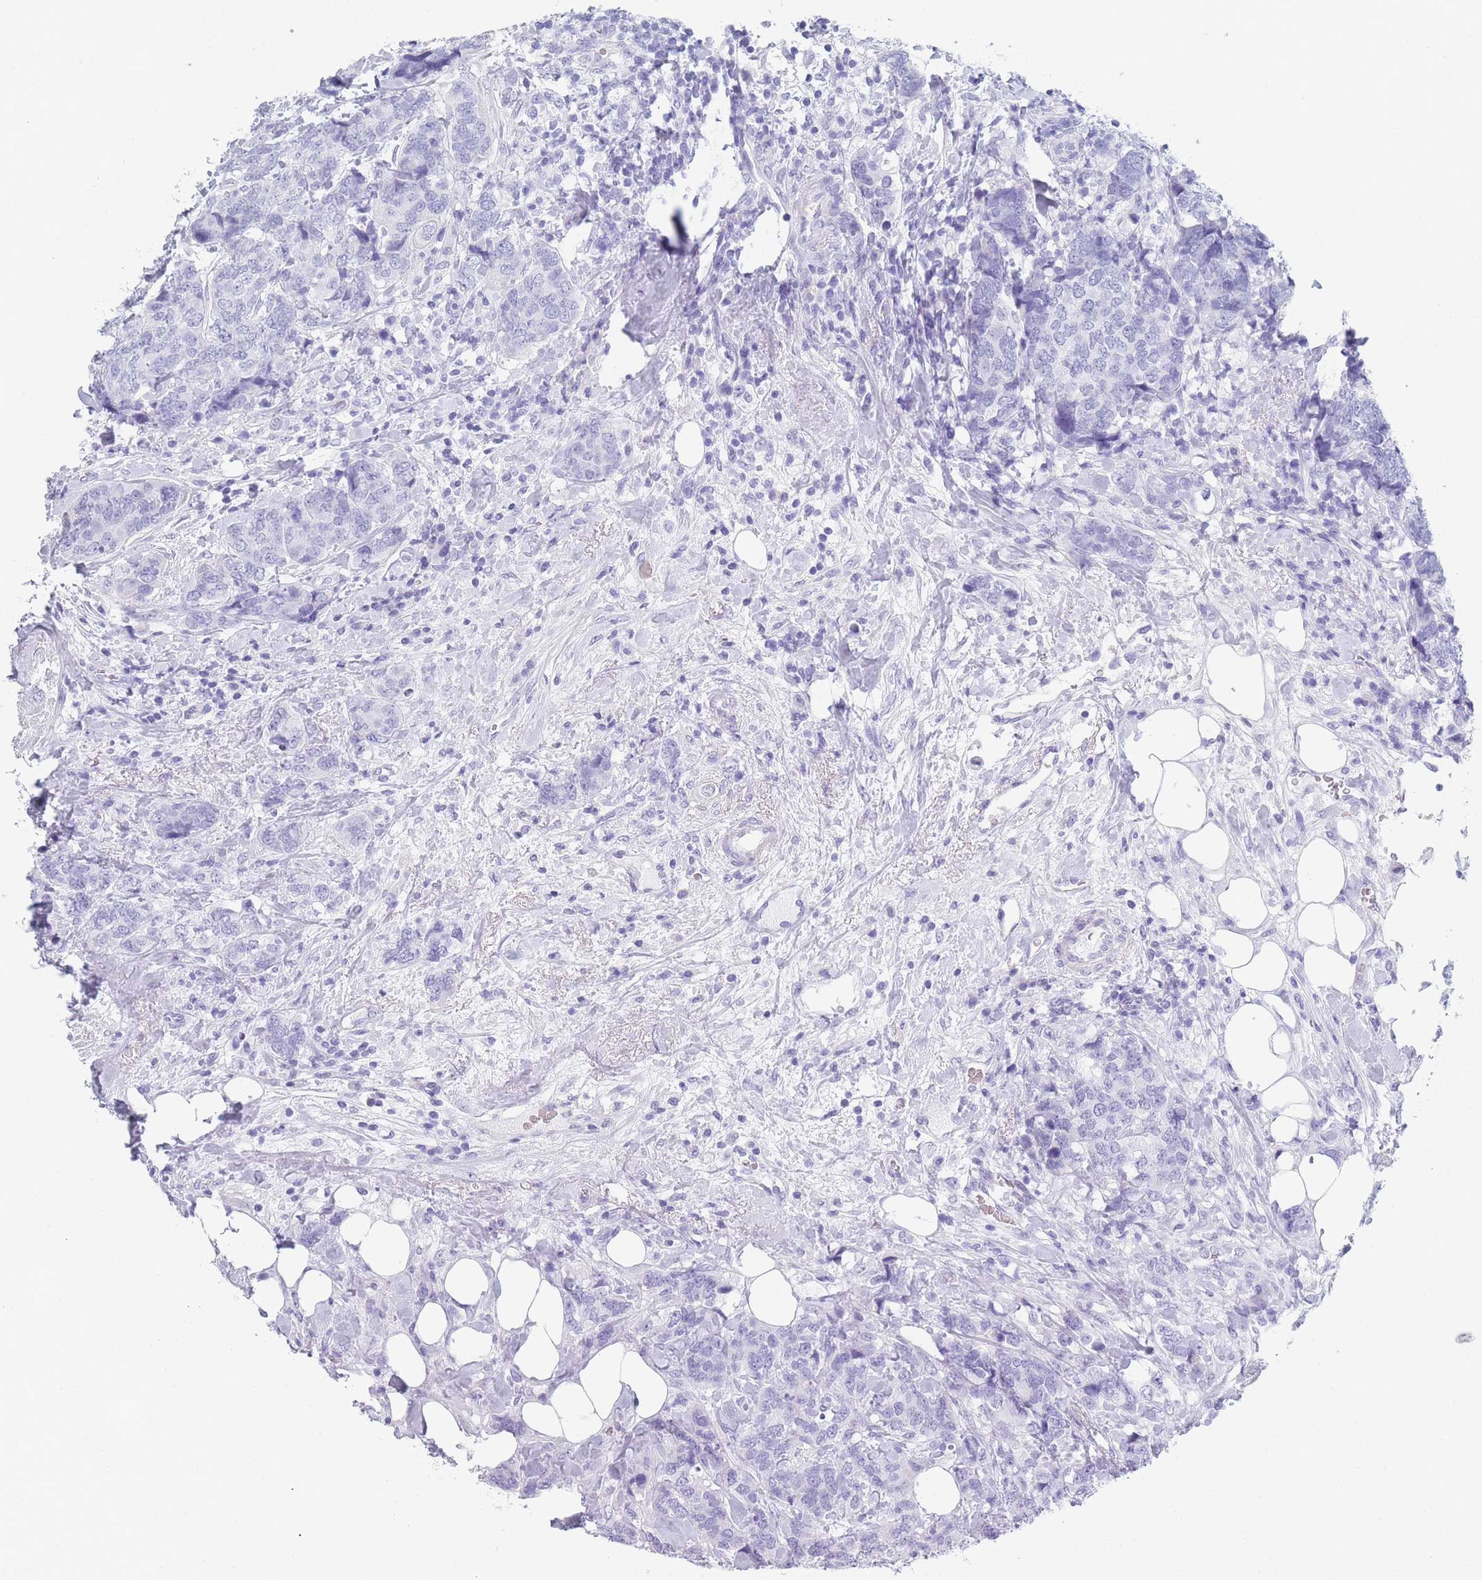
{"staining": {"intensity": "negative", "quantity": "none", "location": "none"}, "tissue": "breast cancer", "cell_type": "Tumor cells", "image_type": "cancer", "snomed": [{"axis": "morphology", "description": "Lobular carcinoma"}, {"axis": "topography", "description": "Breast"}], "caption": "This photomicrograph is of breast cancer stained with immunohistochemistry (IHC) to label a protein in brown with the nuclei are counter-stained blue. There is no positivity in tumor cells.", "gene": "OR5D16", "patient": {"sex": "female", "age": 59}}